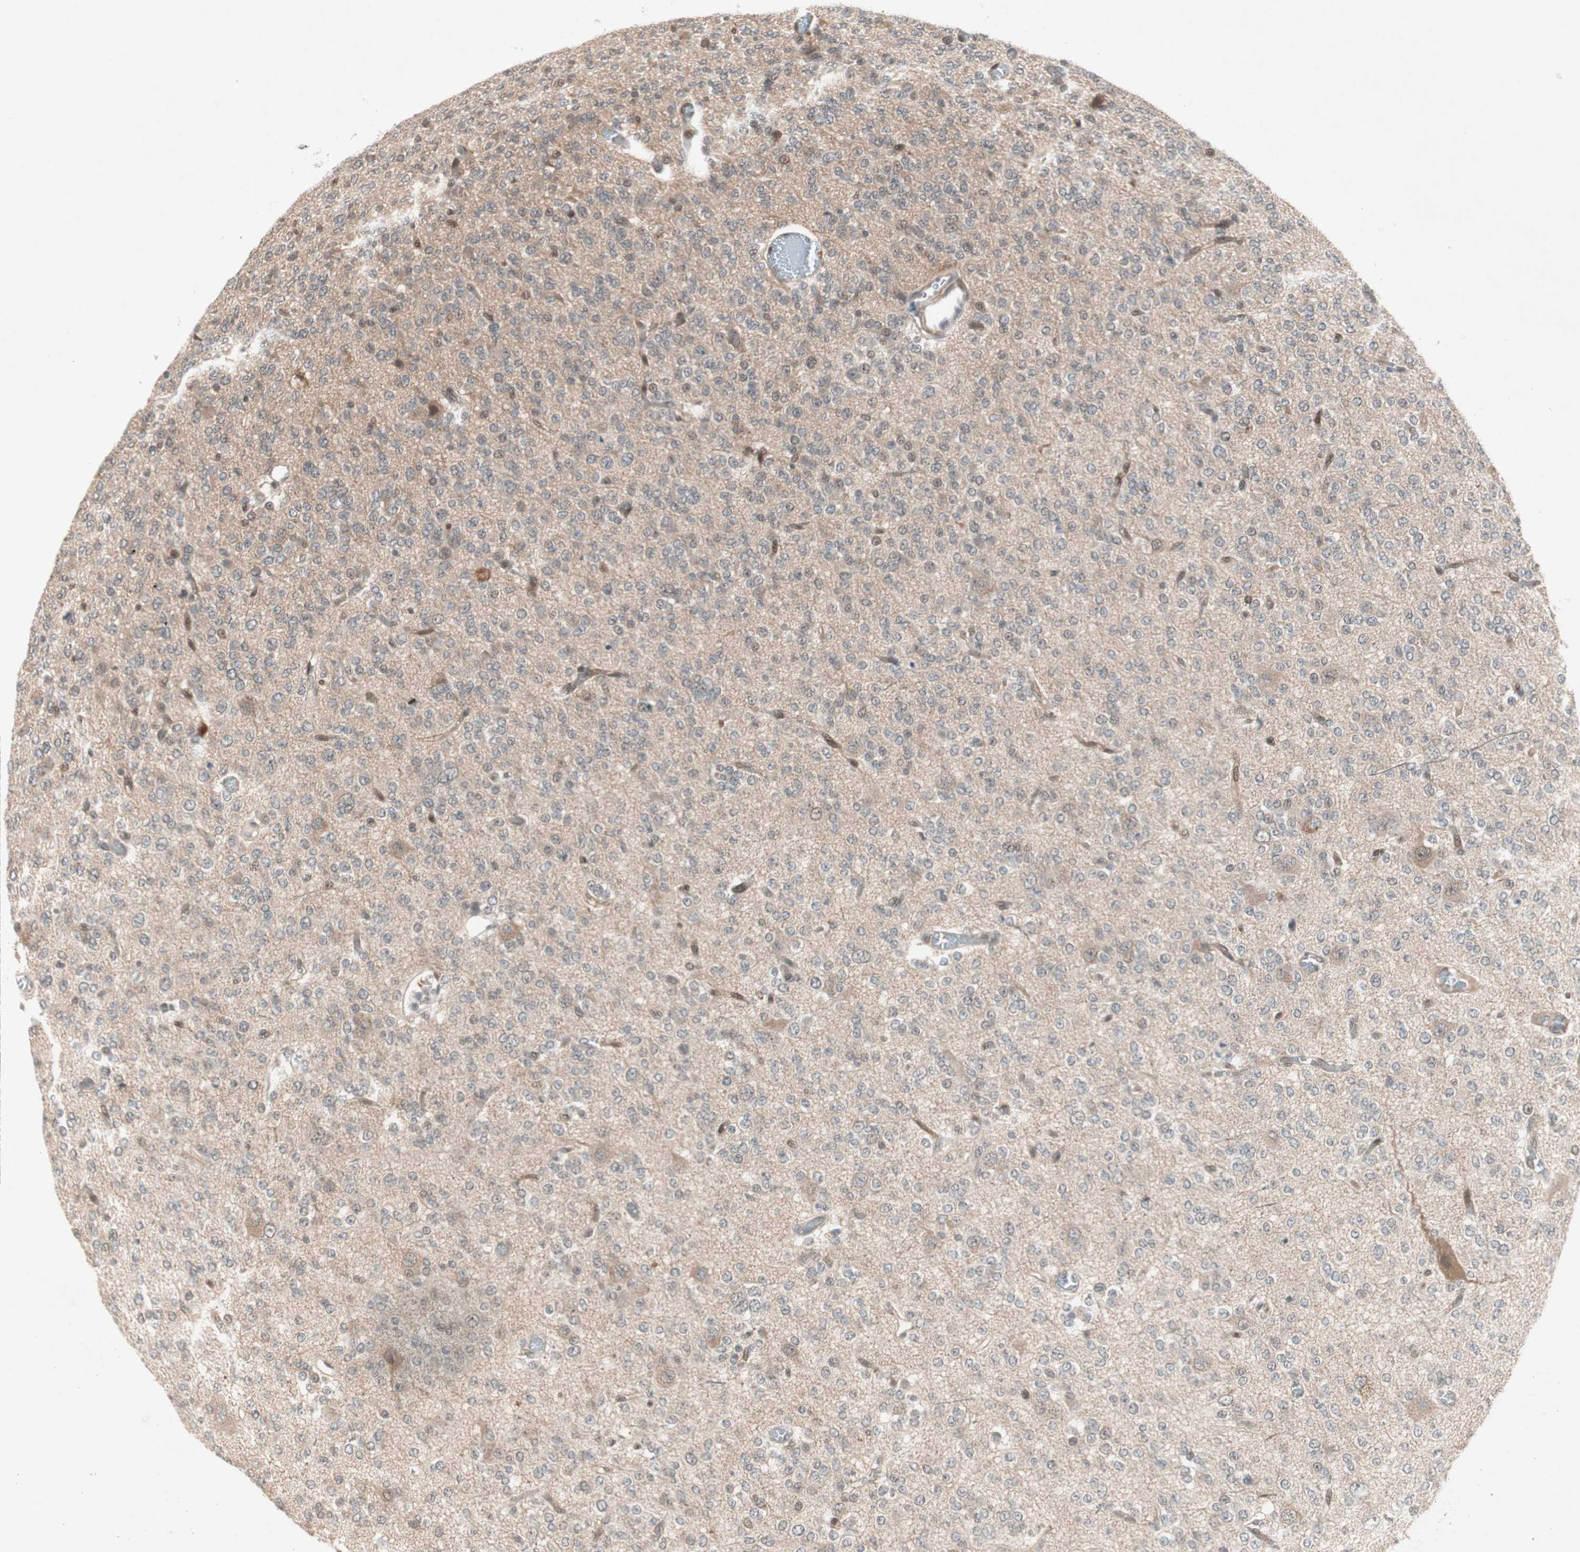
{"staining": {"intensity": "weak", "quantity": "25%-75%", "location": "cytoplasmic/membranous"}, "tissue": "glioma", "cell_type": "Tumor cells", "image_type": "cancer", "snomed": [{"axis": "morphology", "description": "Glioma, malignant, Low grade"}, {"axis": "topography", "description": "Brain"}], "caption": "DAB (3,3'-diaminobenzidine) immunohistochemical staining of malignant low-grade glioma exhibits weak cytoplasmic/membranous protein expression in approximately 25%-75% of tumor cells.", "gene": "PGBD1", "patient": {"sex": "male", "age": 38}}